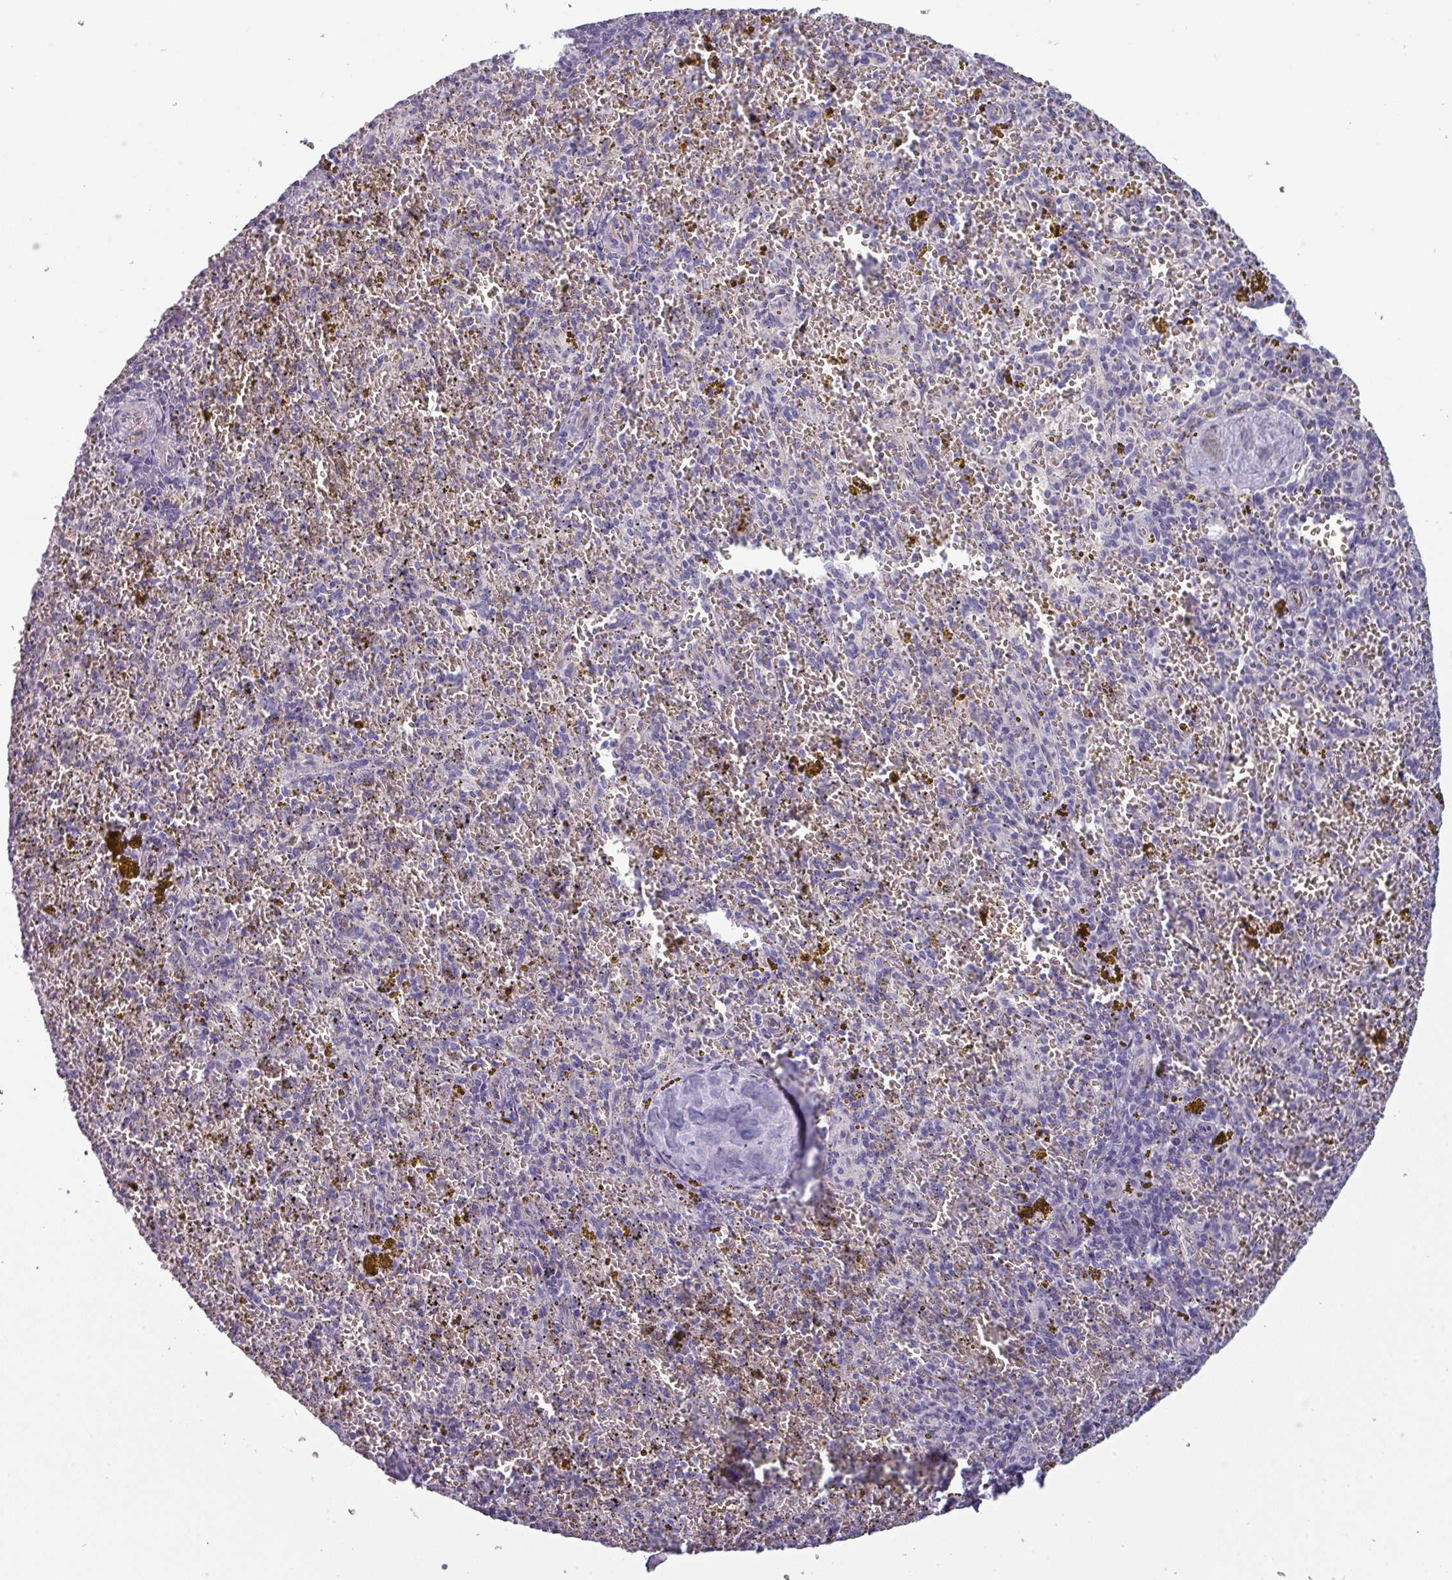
{"staining": {"intensity": "negative", "quantity": "none", "location": "none"}, "tissue": "spleen", "cell_type": "Cells in red pulp", "image_type": "normal", "snomed": [{"axis": "morphology", "description": "Normal tissue, NOS"}, {"axis": "topography", "description": "Spleen"}], "caption": "Immunohistochemistry photomicrograph of unremarkable human spleen stained for a protein (brown), which shows no positivity in cells in red pulp.", "gene": "AREL1", "patient": {"sex": "male", "age": 57}}